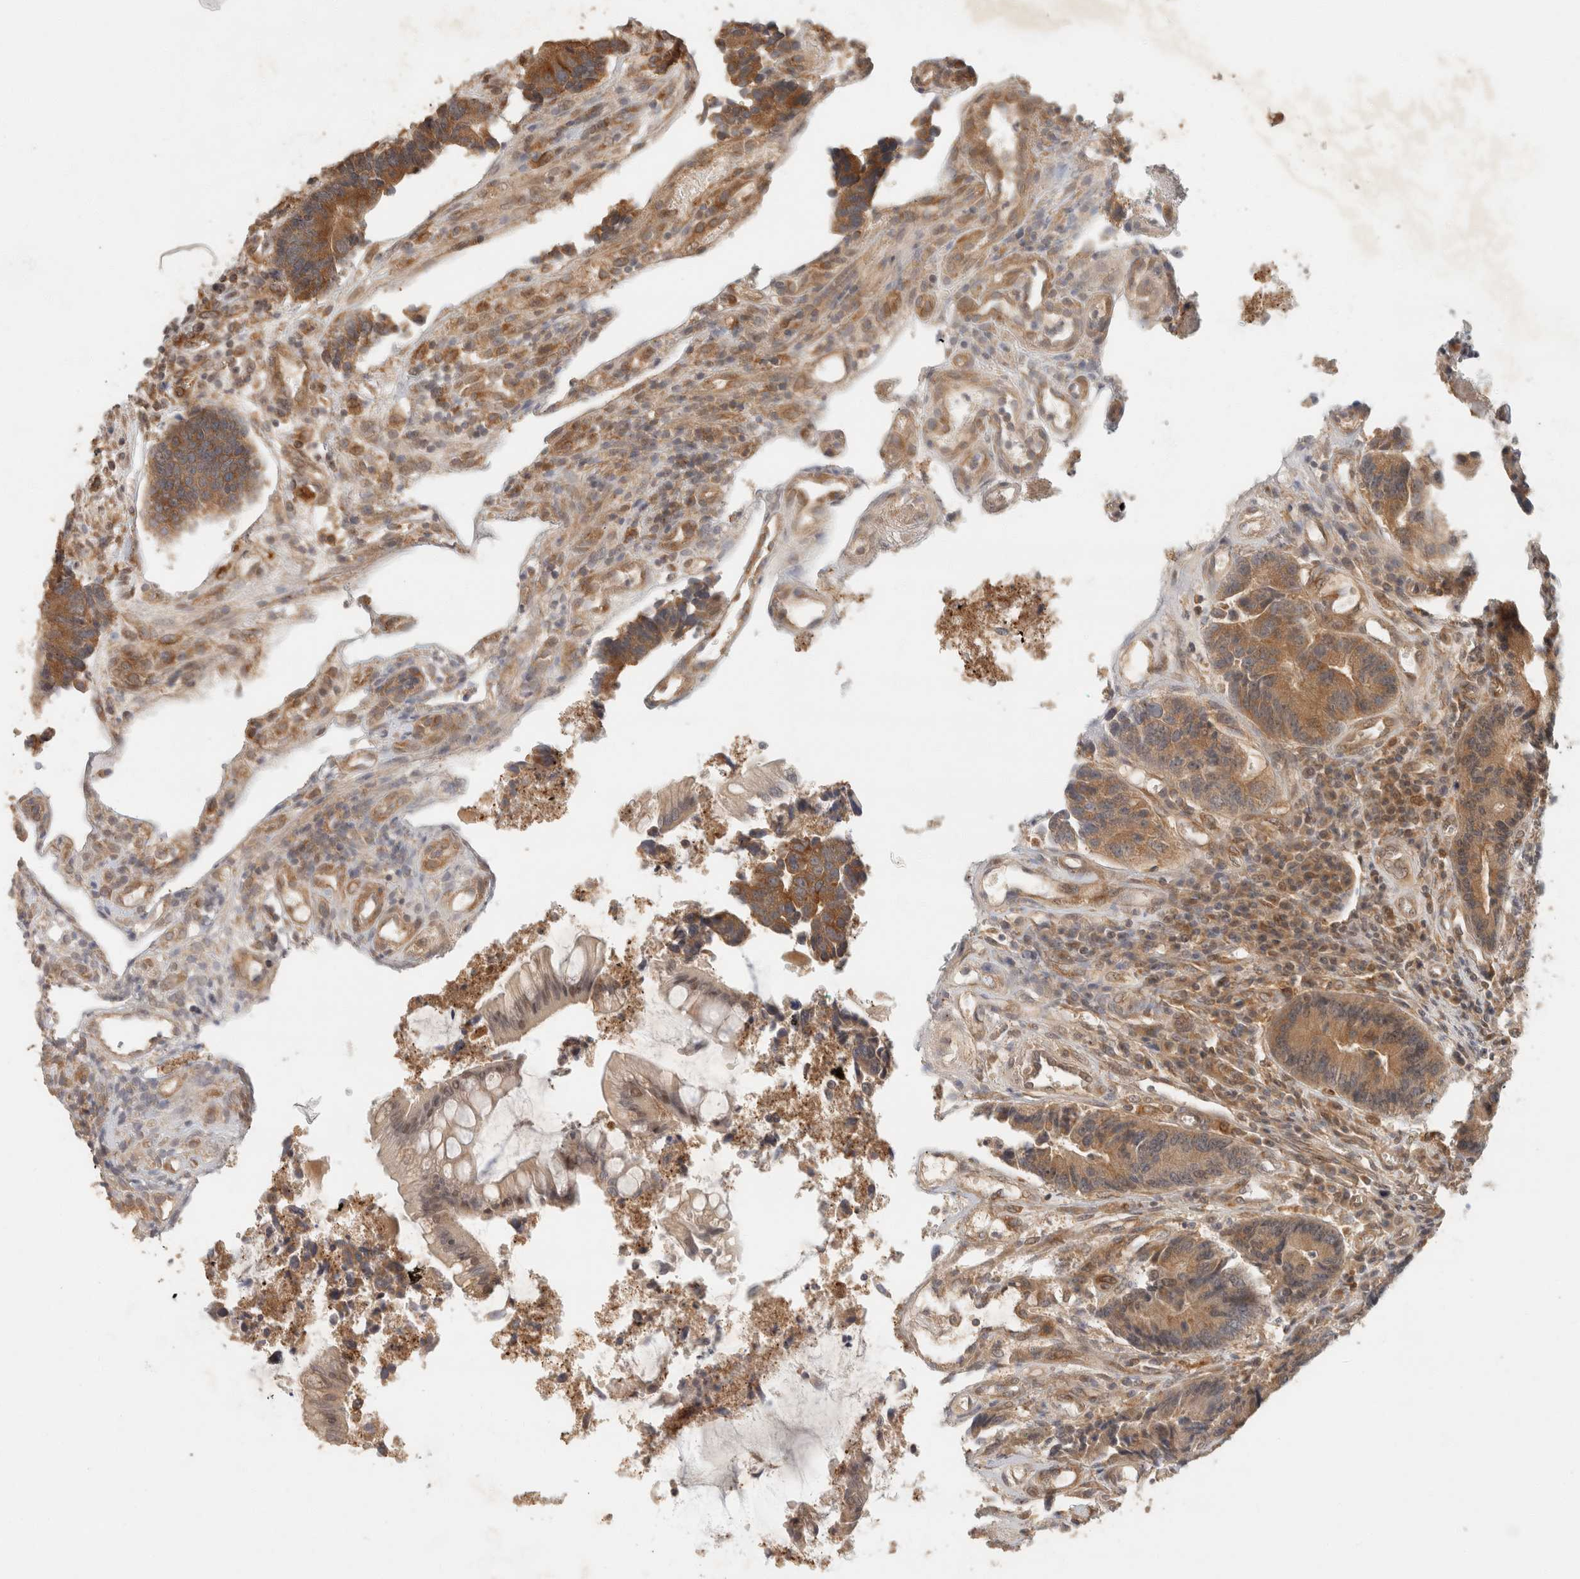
{"staining": {"intensity": "strong", "quantity": ">75%", "location": "cytoplasmic/membranous"}, "tissue": "colorectal cancer", "cell_type": "Tumor cells", "image_type": "cancer", "snomed": [{"axis": "morphology", "description": "Adenocarcinoma, NOS"}, {"axis": "topography", "description": "Rectum"}], "caption": "Immunohistochemical staining of human colorectal cancer reveals high levels of strong cytoplasmic/membranous protein positivity in about >75% of tumor cells.", "gene": "TACC1", "patient": {"sex": "male", "age": 84}}